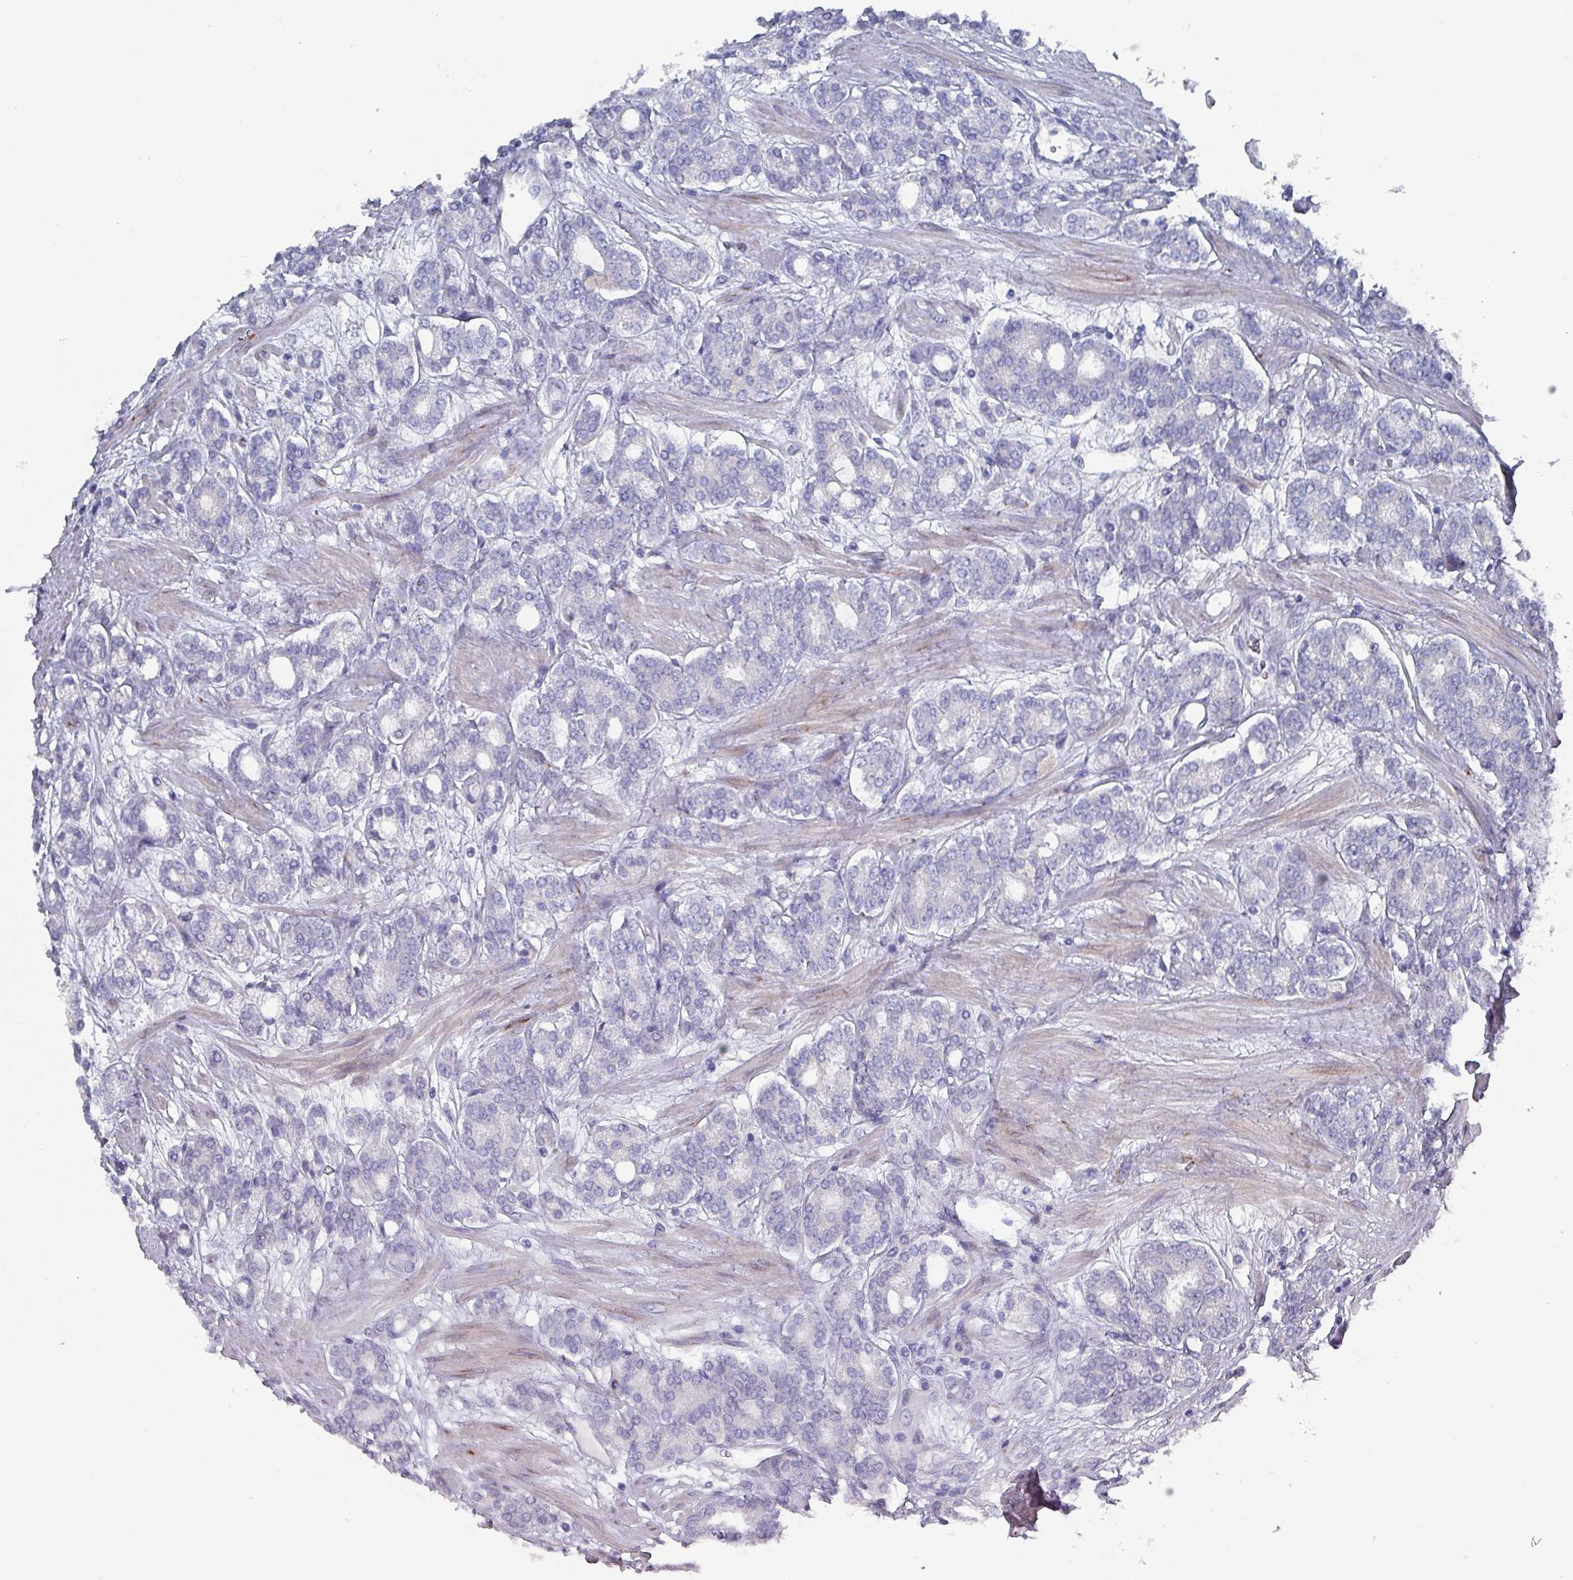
{"staining": {"intensity": "negative", "quantity": "none", "location": "none"}, "tissue": "prostate cancer", "cell_type": "Tumor cells", "image_type": "cancer", "snomed": [{"axis": "morphology", "description": "Adenocarcinoma, High grade"}, {"axis": "topography", "description": "Prostate"}], "caption": "This is an immunohistochemistry (IHC) micrograph of prostate cancer (high-grade adenocarcinoma). There is no expression in tumor cells.", "gene": "DRD5", "patient": {"sex": "male", "age": 62}}